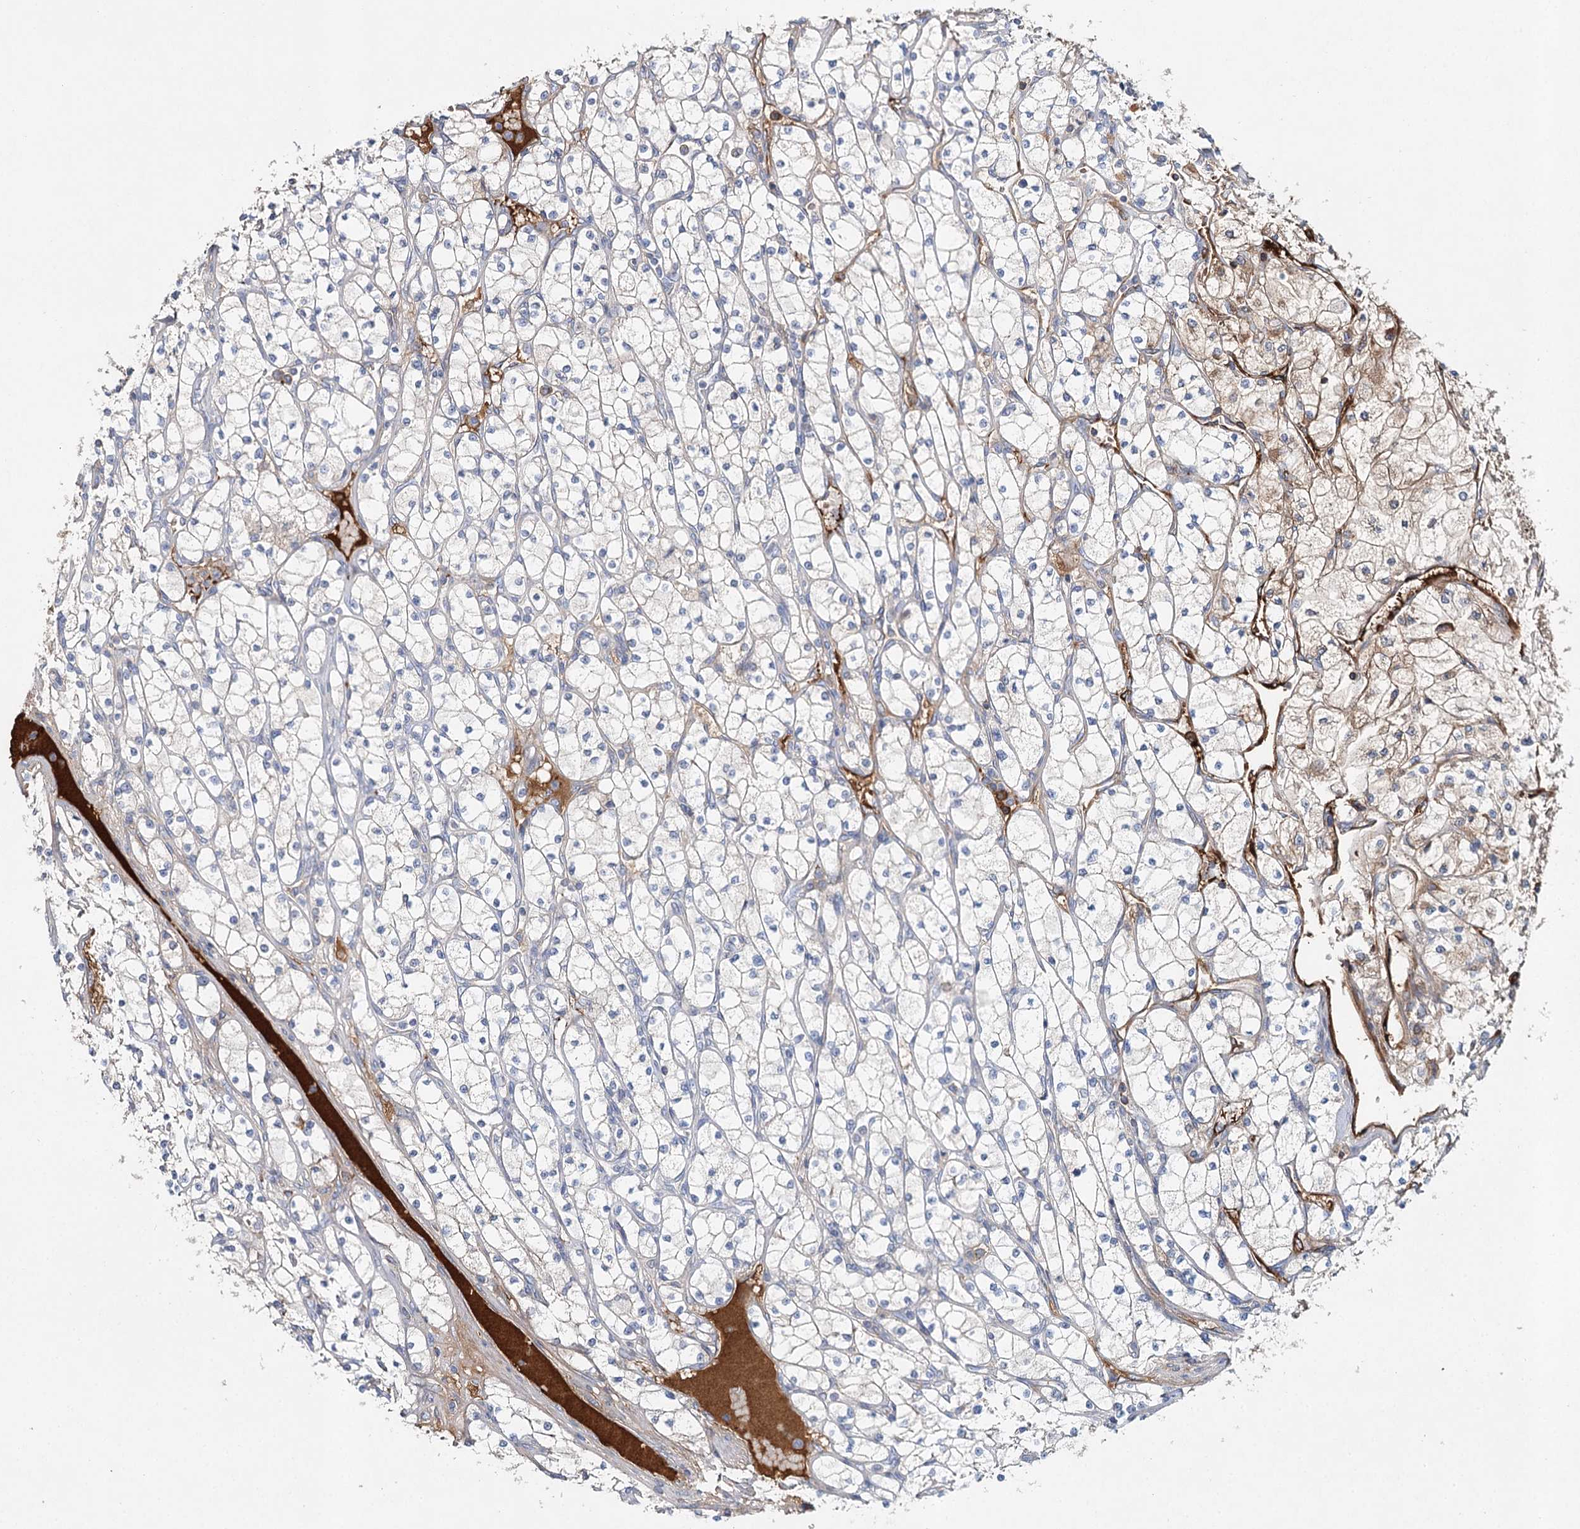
{"staining": {"intensity": "weak", "quantity": "<25%", "location": "cytoplasmic/membranous"}, "tissue": "renal cancer", "cell_type": "Tumor cells", "image_type": "cancer", "snomed": [{"axis": "morphology", "description": "Adenocarcinoma, NOS"}, {"axis": "topography", "description": "Kidney"}], "caption": "A high-resolution image shows IHC staining of renal cancer (adenocarcinoma), which shows no significant expression in tumor cells. The staining is performed using DAB (3,3'-diaminobenzidine) brown chromogen with nuclei counter-stained in using hematoxylin.", "gene": "ALKBH8", "patient": {"sex": "male", "age": 80}}